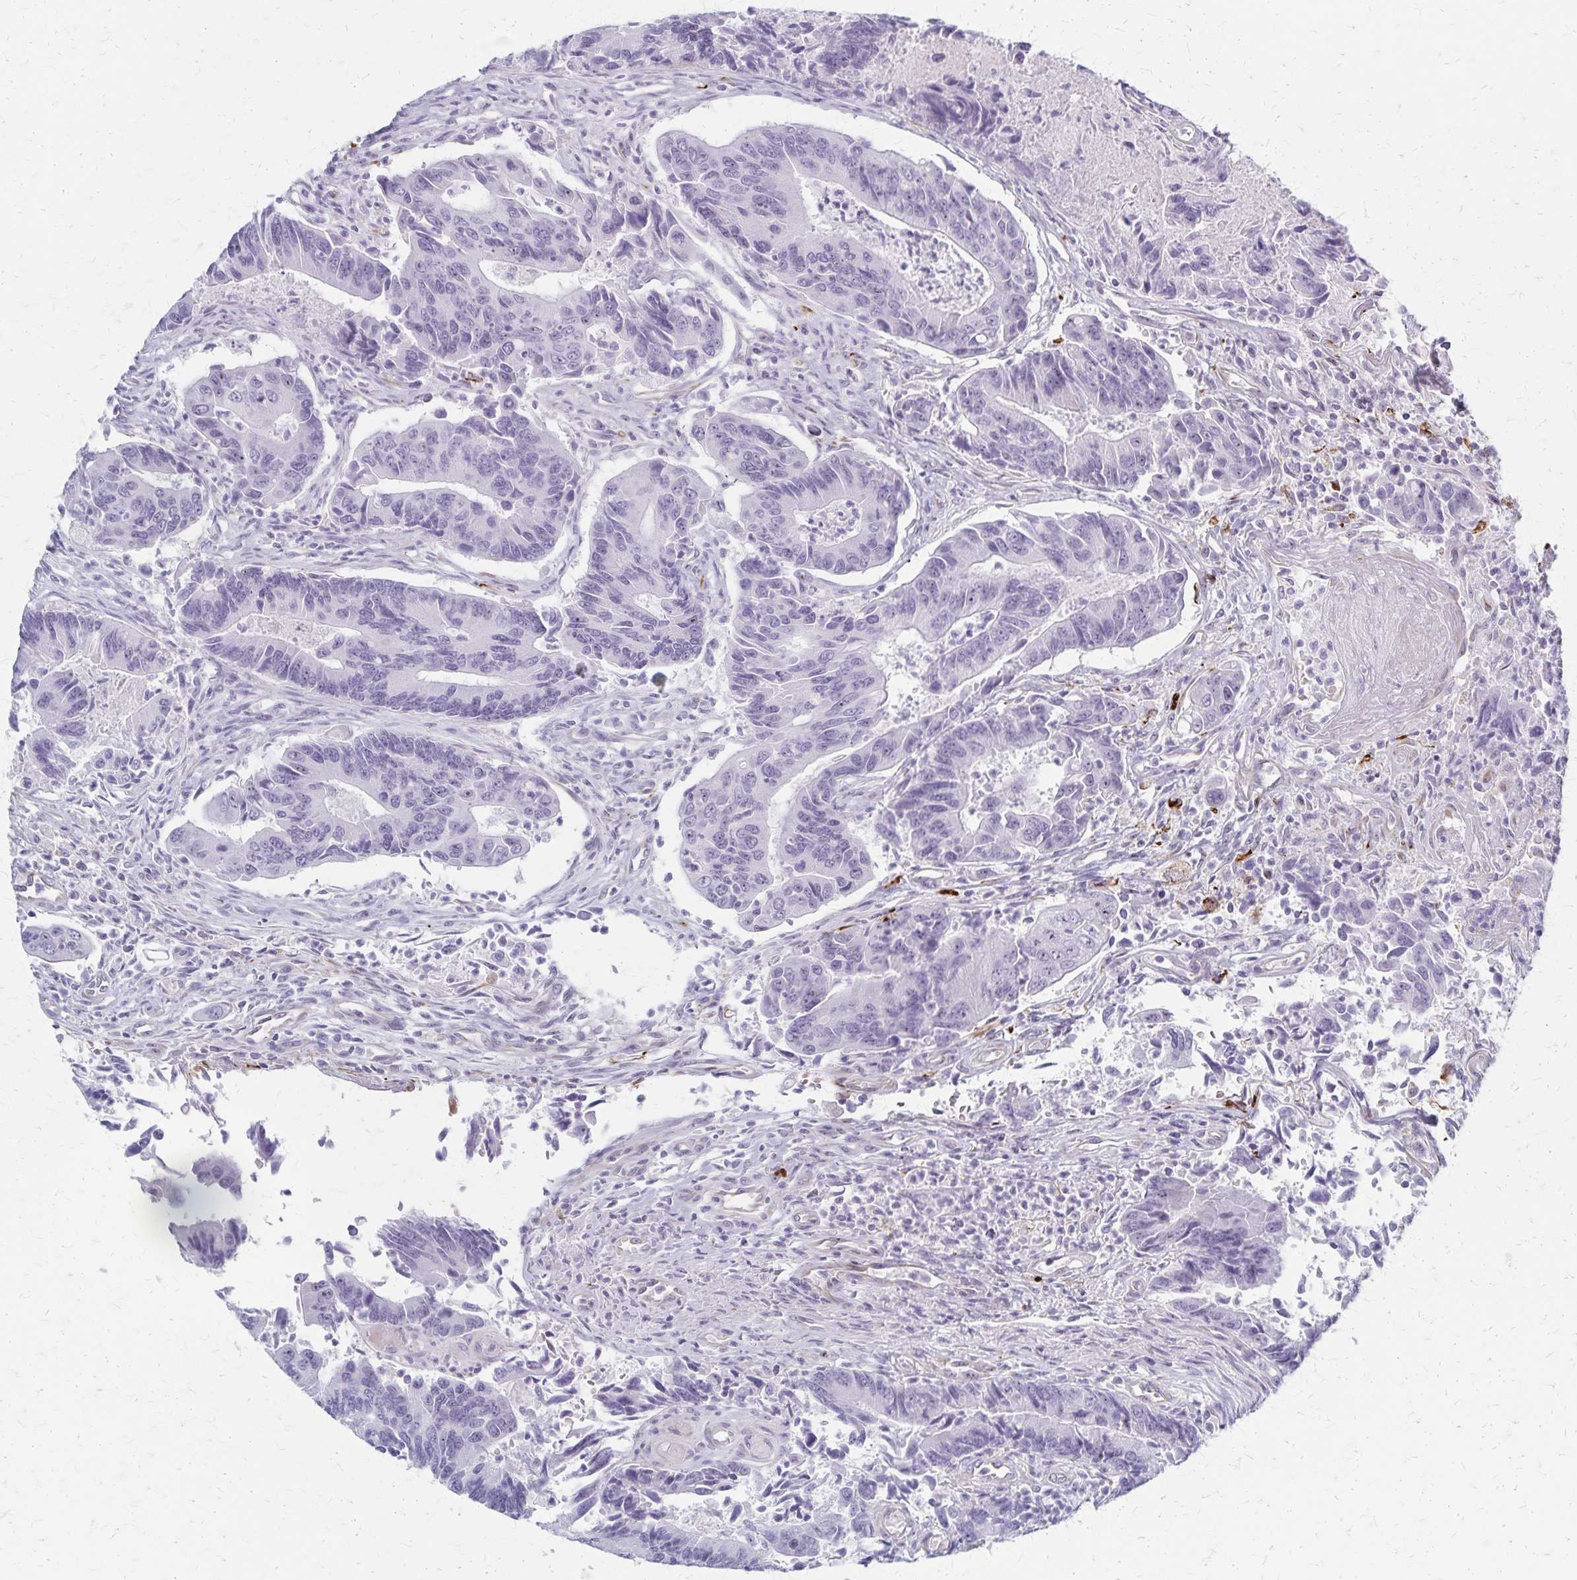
{"staining": {"intensity": "negative", "quantity": "none", "location": "none"}, "tissue": "colorectal cancer", "cell_type": "Tumor cells", "image_type": "cancer", "snomed": [{"axis": "morphology", "description": "Adenocarcinoma, NOS"}, {"axis": "topography", "description": "Colon"}], "caption": "Protein analysis of colorectal adenocarcinoma exhibits no significant positivity in tumor cells.", "gene": "DLK2", "patient": {"sex": "female", "age": 67}}